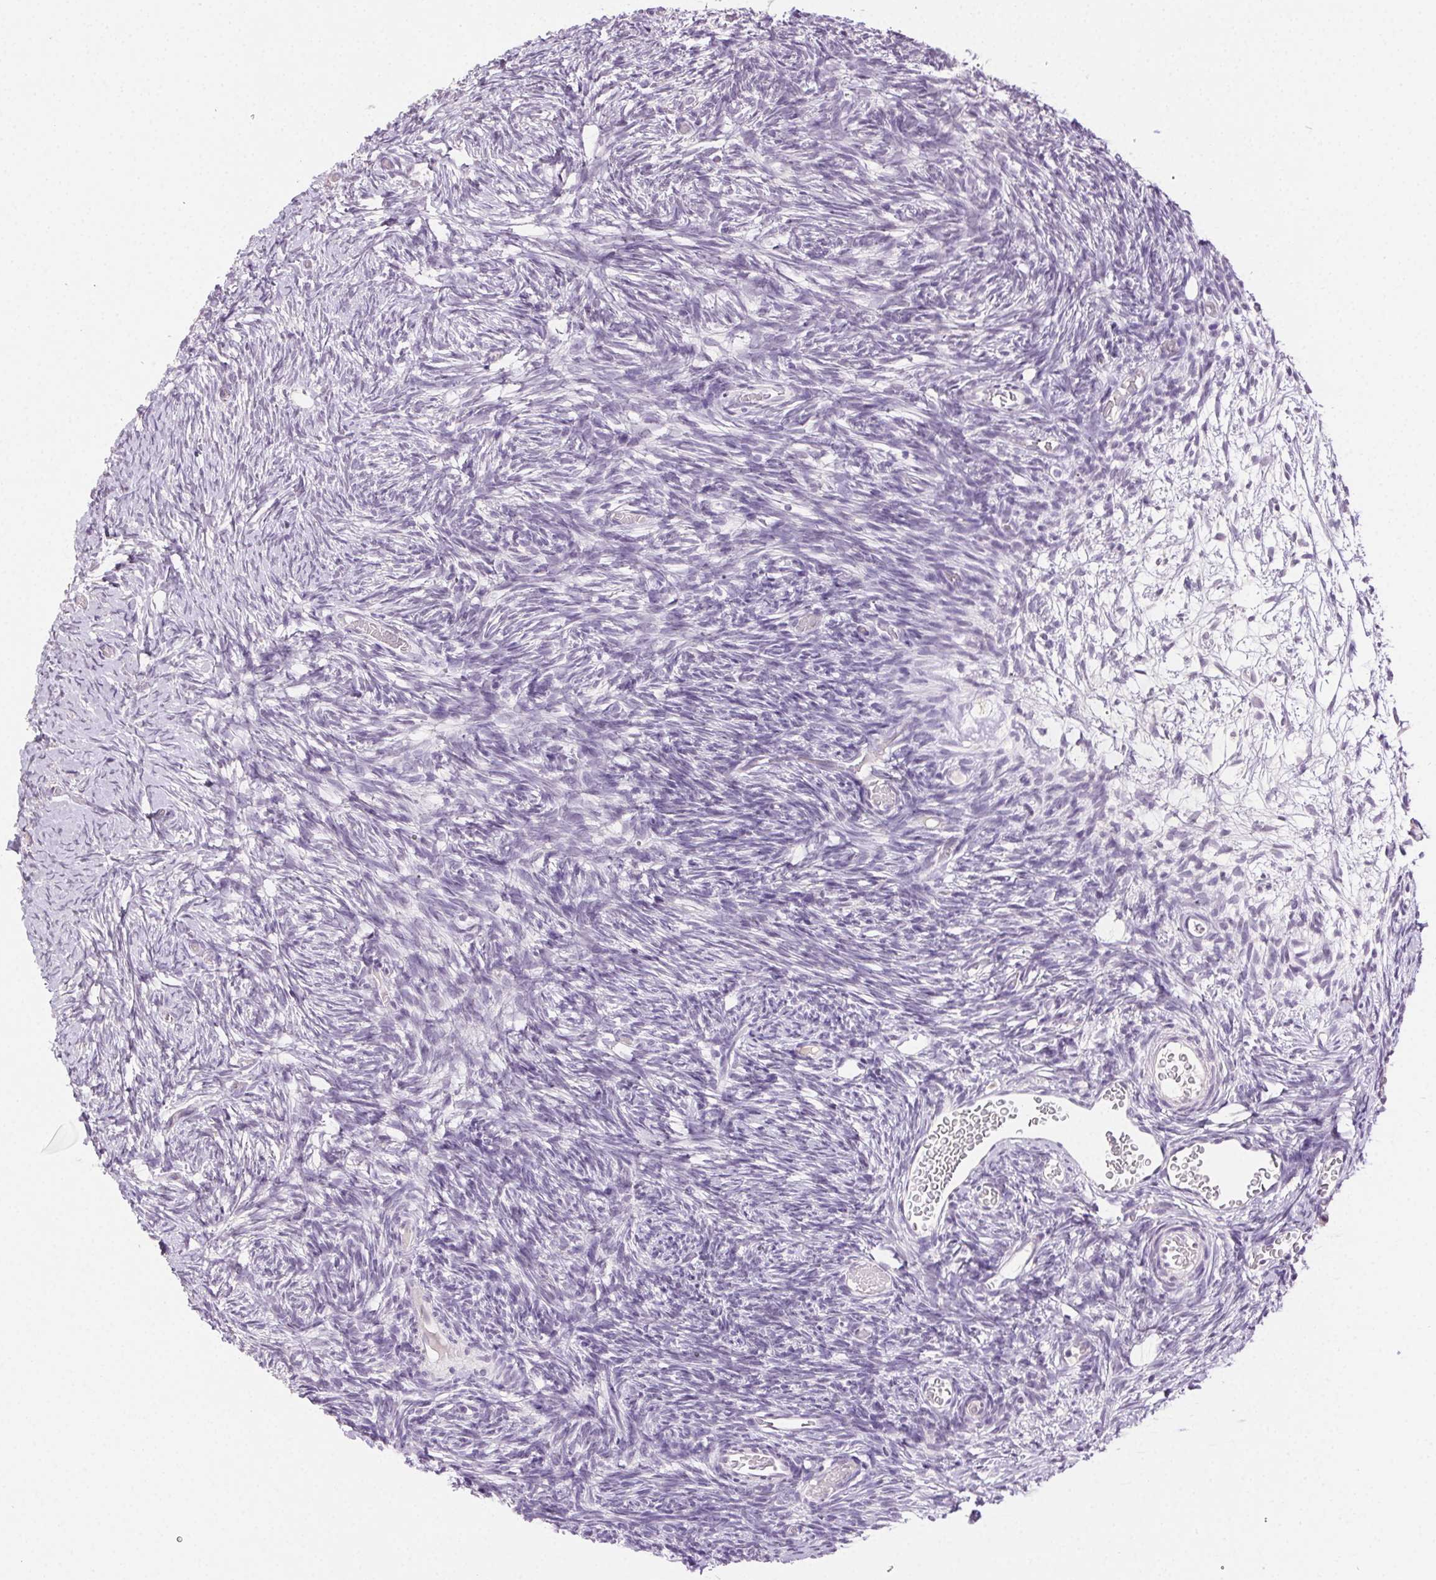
{"staining": {"intensity": "negative", "quantity": "none", "location": "none"}, "tissue": "ovary", "cell_type": "Follicle cells", "image_type": "normal", "snomed": [{"axis": "morphology", "description": "Normal tissue, NOS"}, {"axis": "topography", "description": "Ovary"}], "caption": "Image shows no protein staining in follicle cells of normal ovary. (Brightfield microscopy of DAB (3,3'-diaminobenzidine) IHC at high magnification).", "gene": "CLDN10", "patient": {"sex": "female", "age": 39}}